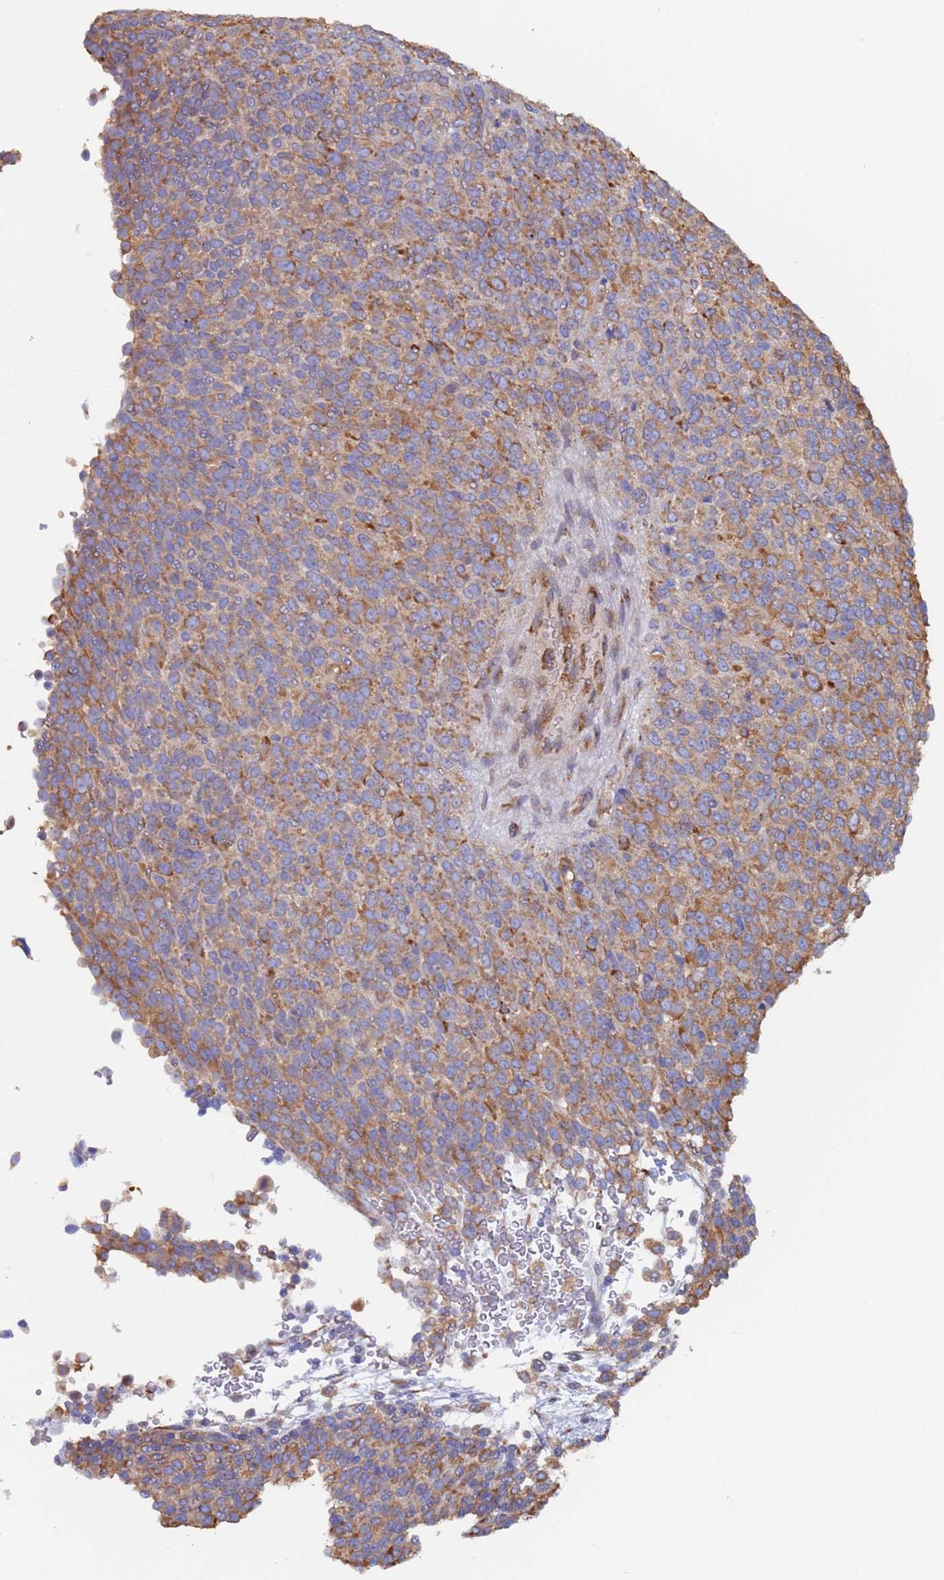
{"staining": {"intensity": "moderate", "quantity": "<25%", "location": "cytoplasmic/membranous"}, "tissue": "melanoma", "cell_type": "Tumor cells", "image_type": "cancer", "snomed": [{"axis": "morphology", "description": "Malignant melanoma, Metastatic site"}, {"axis": "topography", "description": "Brain"}], "caption": "Immunohistochemistry (DAB) staining of human malignant melanoma (metastatic site) displays moderate cytoplasmic/membranous protein staining in about <25% of tumor cells.", "gene": "ZNF844", "patient": {"sex": "female", "age": 56}}